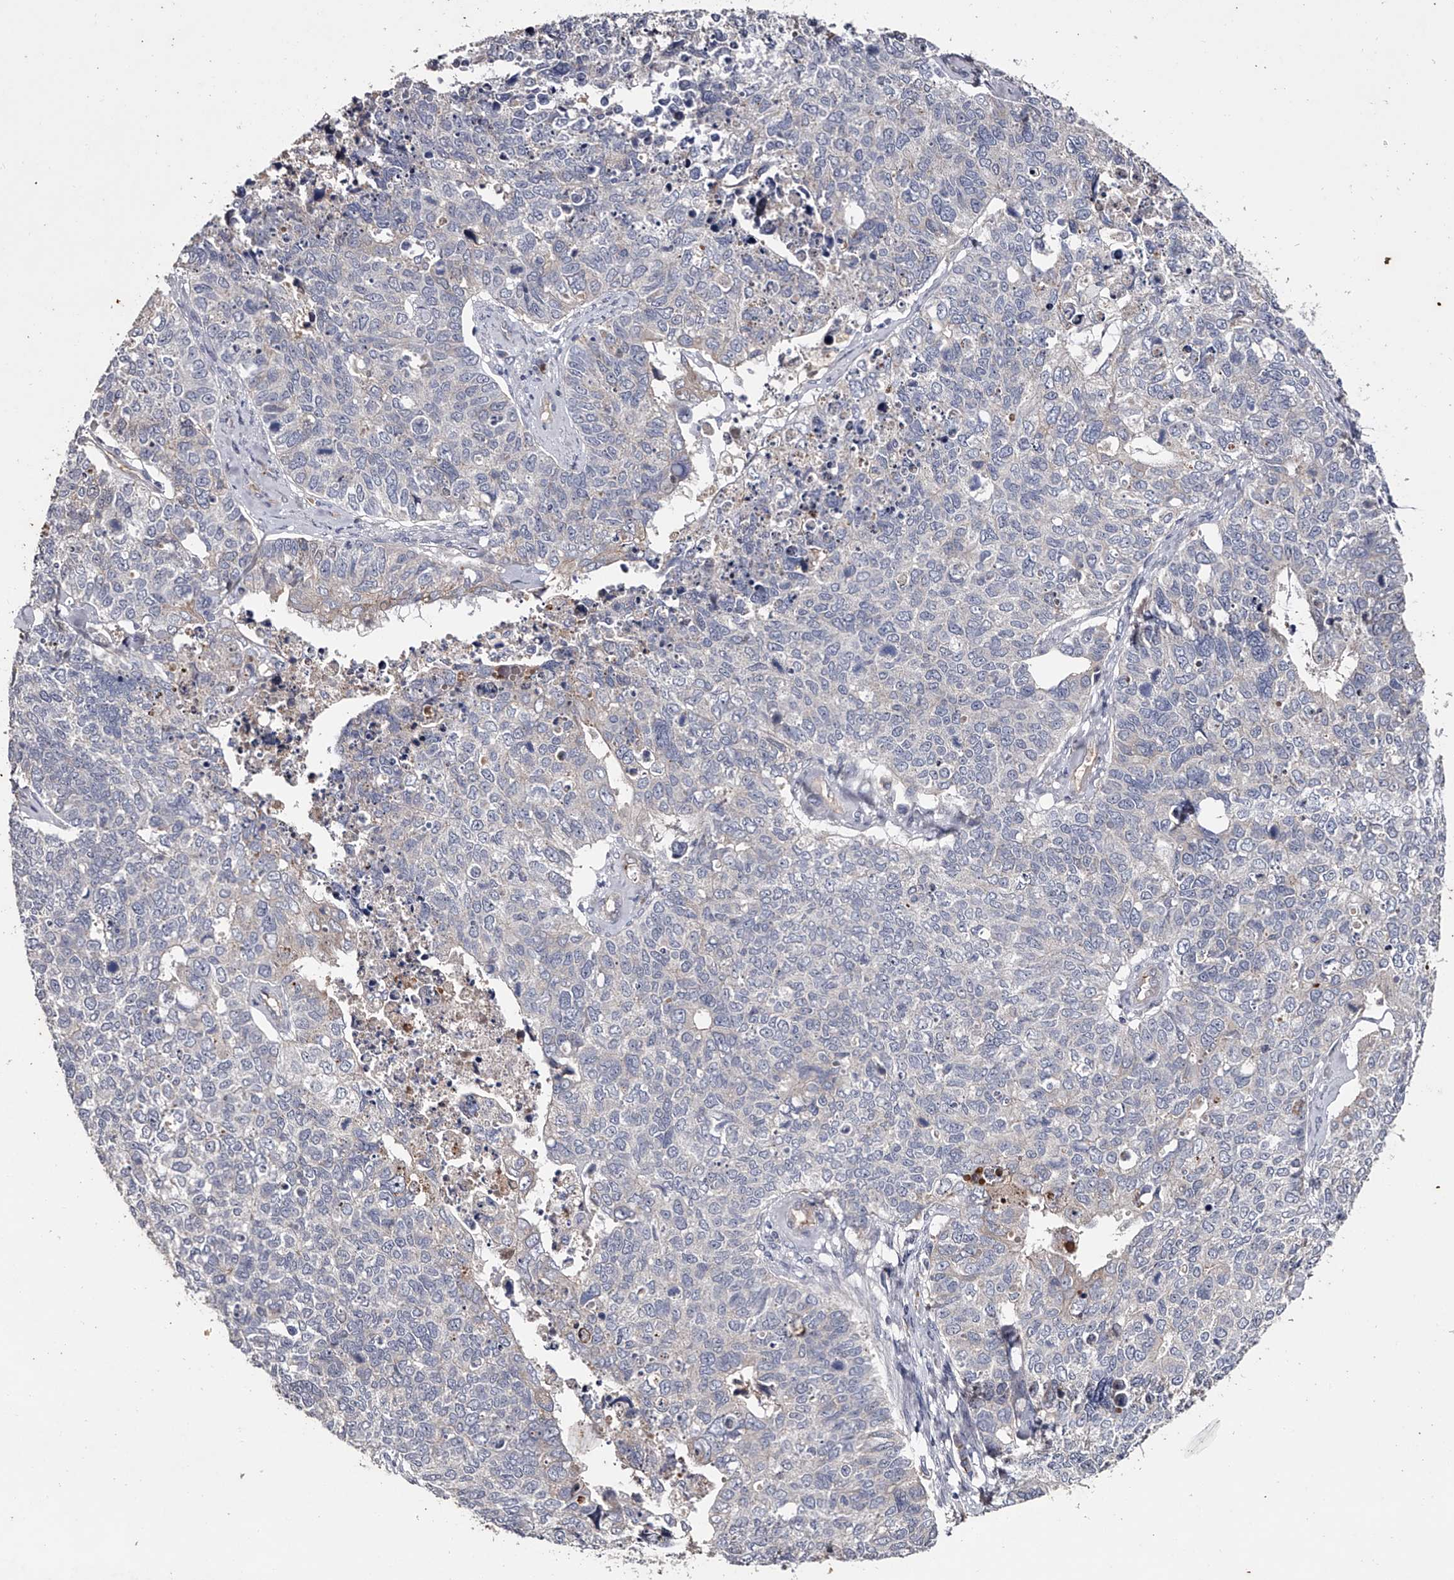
{"staining": {"intensity": "negative", "quantity": "none", "location": "none"}, "tissue": "cervical cancer", "cell_type": "Tumor cells", "image_type": "cancer", "snomed": [{"axis": "morphology", "description": "Squamous cell carcinoma, NOS"}, {"axis": "topography", "description": "Cervix"}], "caption": "IHC histopathology image of human cervical cancer stained for a protein (brown), which demonstrates no positivity in tumor cells. The staining is performed using DAB brown chromogen with nuclei counter-stained in using hematoxylin.", "gene": "MDN1", "patient": {"sex": "female", "age": 63}}